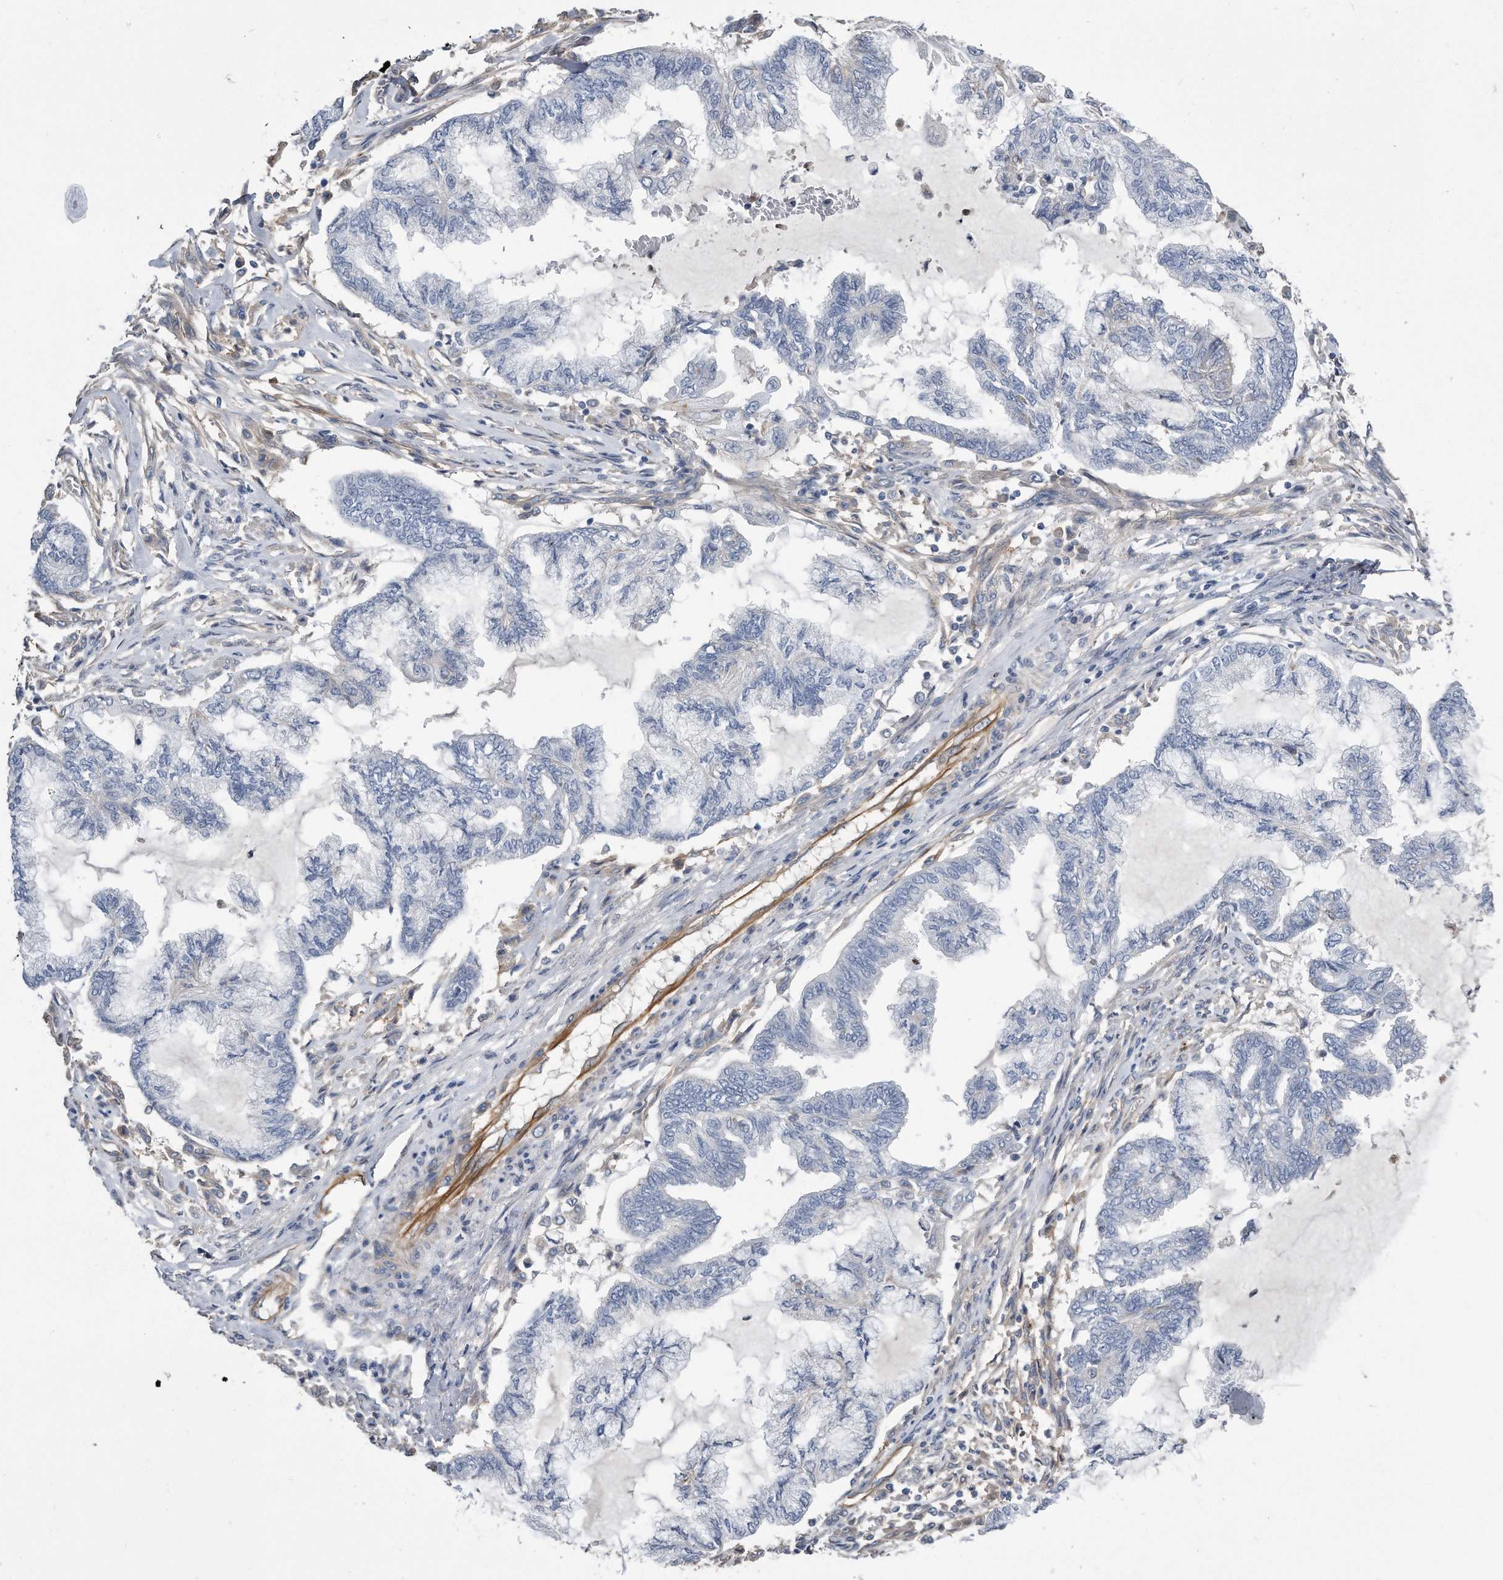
{"staining": {"intensity": "negative", "quantity": "none", "location": "none"}, "tissue": "endometrial cancer", "cell_type": "Tumor cells", "image_type": "cancer", "snomed": [{"axis": "morphology", "description": "Adenocarcinoma, NOS"}, {"axis": "topography", "description": "Endometrium"}], "caption": "Tumor cells show no significant expression in endometrial cancer.", "gene": "GPC1", "patient": {"sex": "female", "age": 86}}